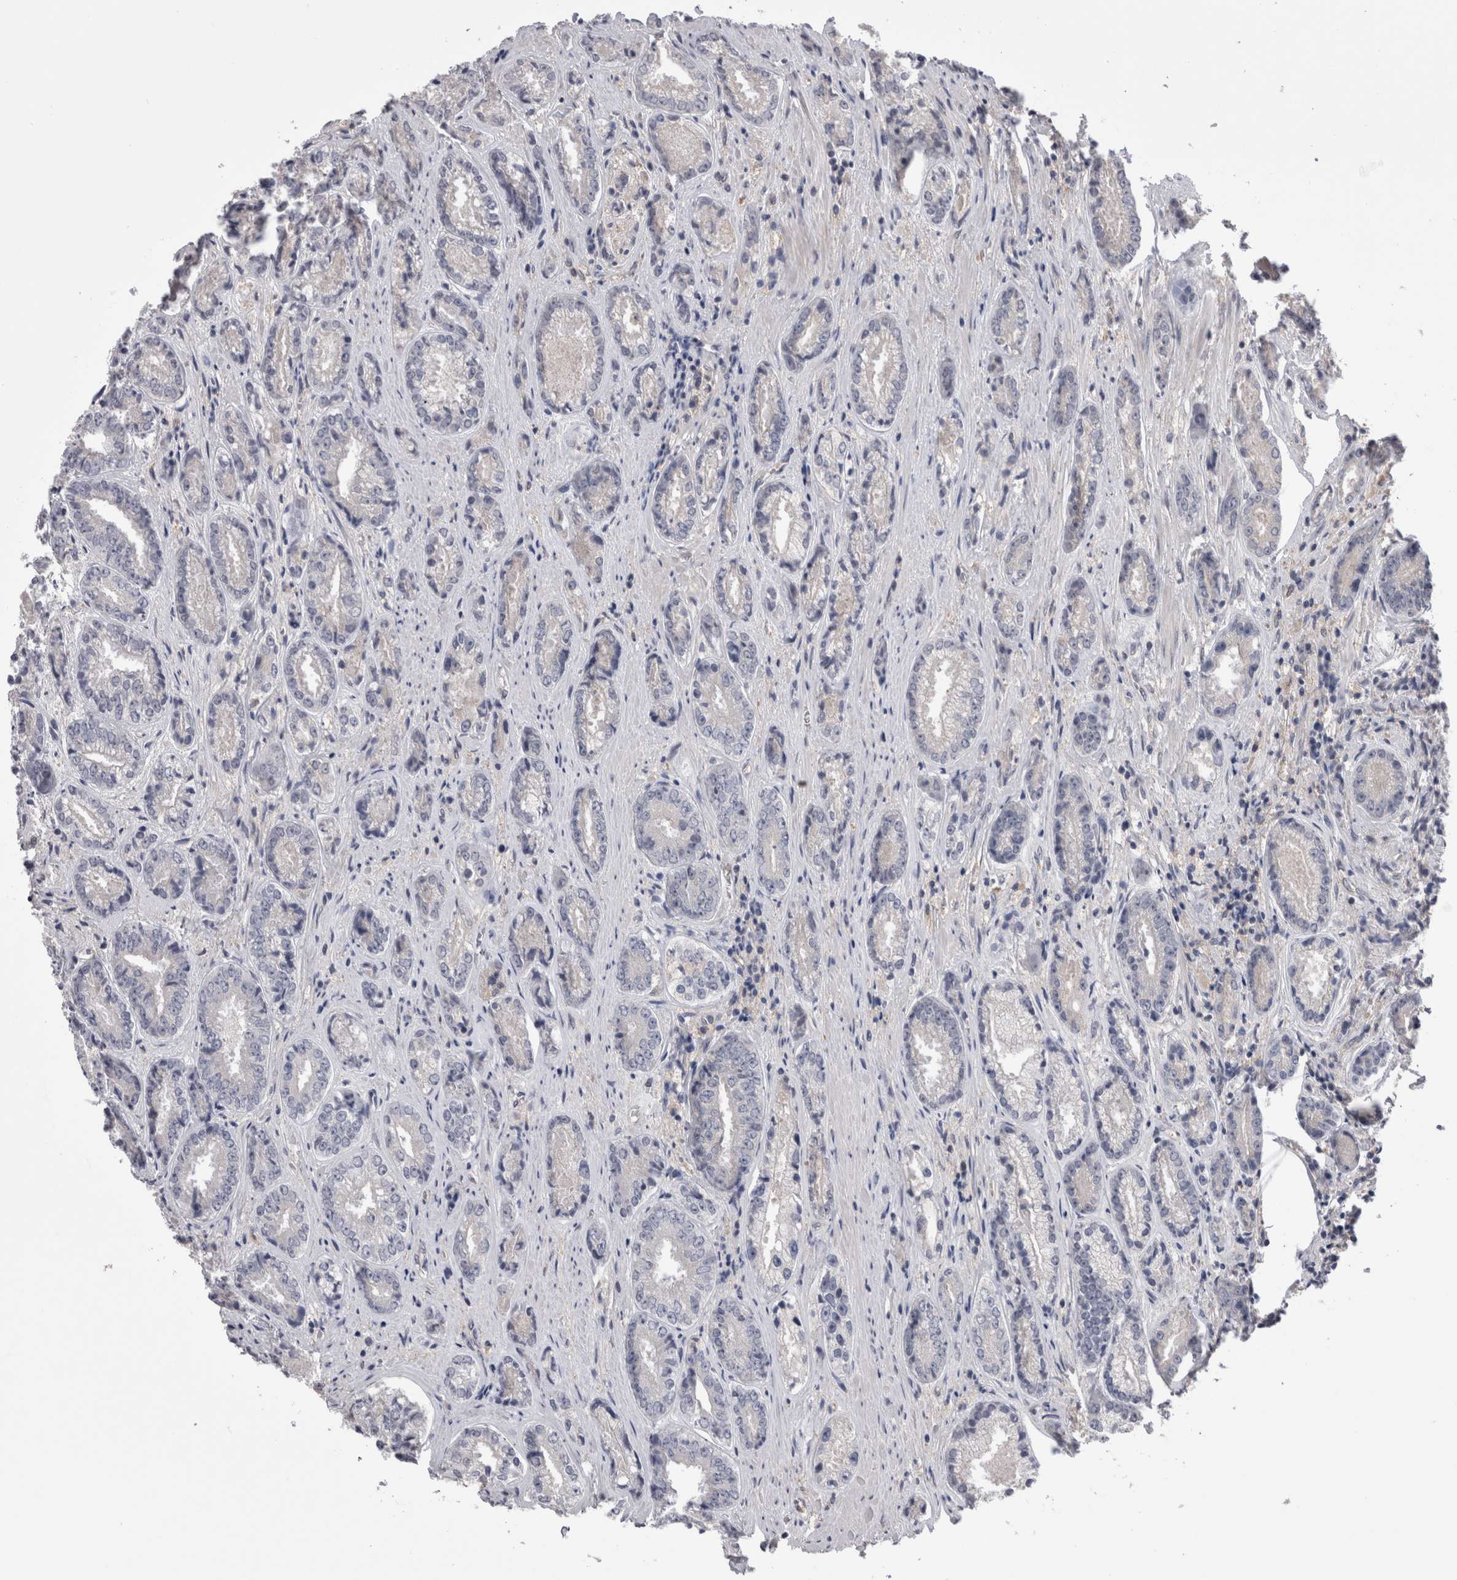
{"staining": {"intensity": "negative", "quantity": "none", "location": "none"}, "tissue": "prostate cancer", "cell_type": "Tumor cells", "image_type": "cancer", "snomed": [{"axis": "morphology", "description": "Adenocarcinoma, High grade"}, {"axis": "topography", "description": "Prostate"}], "caption": "Immunohistochemical staining of prostate cancer shows no significant staining in tumor cells.", "gene": "DCTN6", "patient": {"sex": "male", "age": 61}}